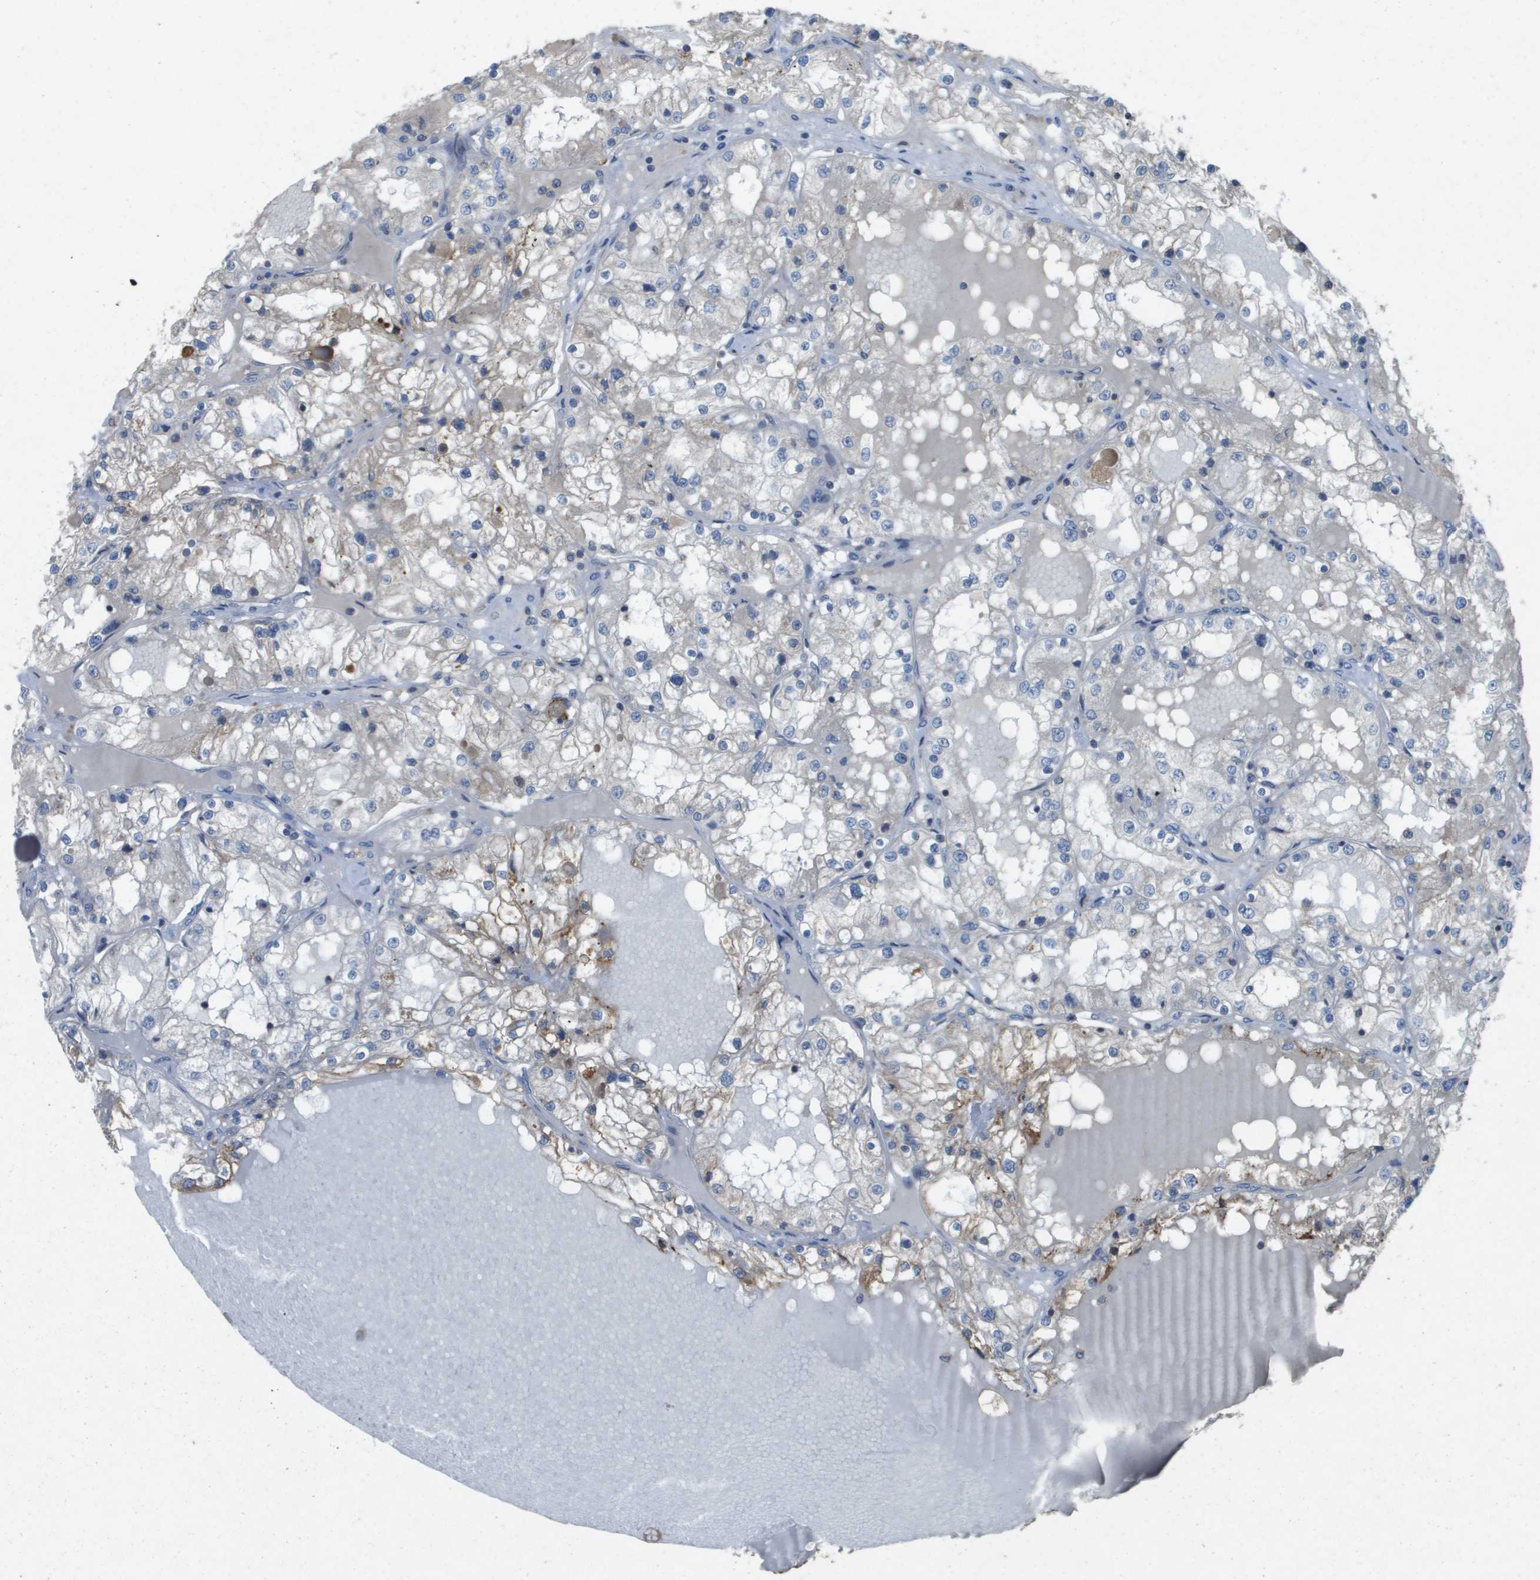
{"staining": {"intensity": "moderate", "quantity": "<25%", "location": "cytoplasmic/membranous"}, "tissue": "renal cancer", "cell_type": "Tumor cells", "image_type": "cancer", "snomed": [{"axis": "morphology", "description": "Adenocarcinoma, NOS"}, {"axis": "topography", "description": "Kidney"}], "caption": "A photomicrograph of renal cancer stained for a protein reveals moderate cytoplasmic/membranous brown staining in tumor cells. (Brightfield microscopy of DAB IHC at high magnification).", "gene": "CLCA4", "patient": {"sex": "male", "age": 68}}